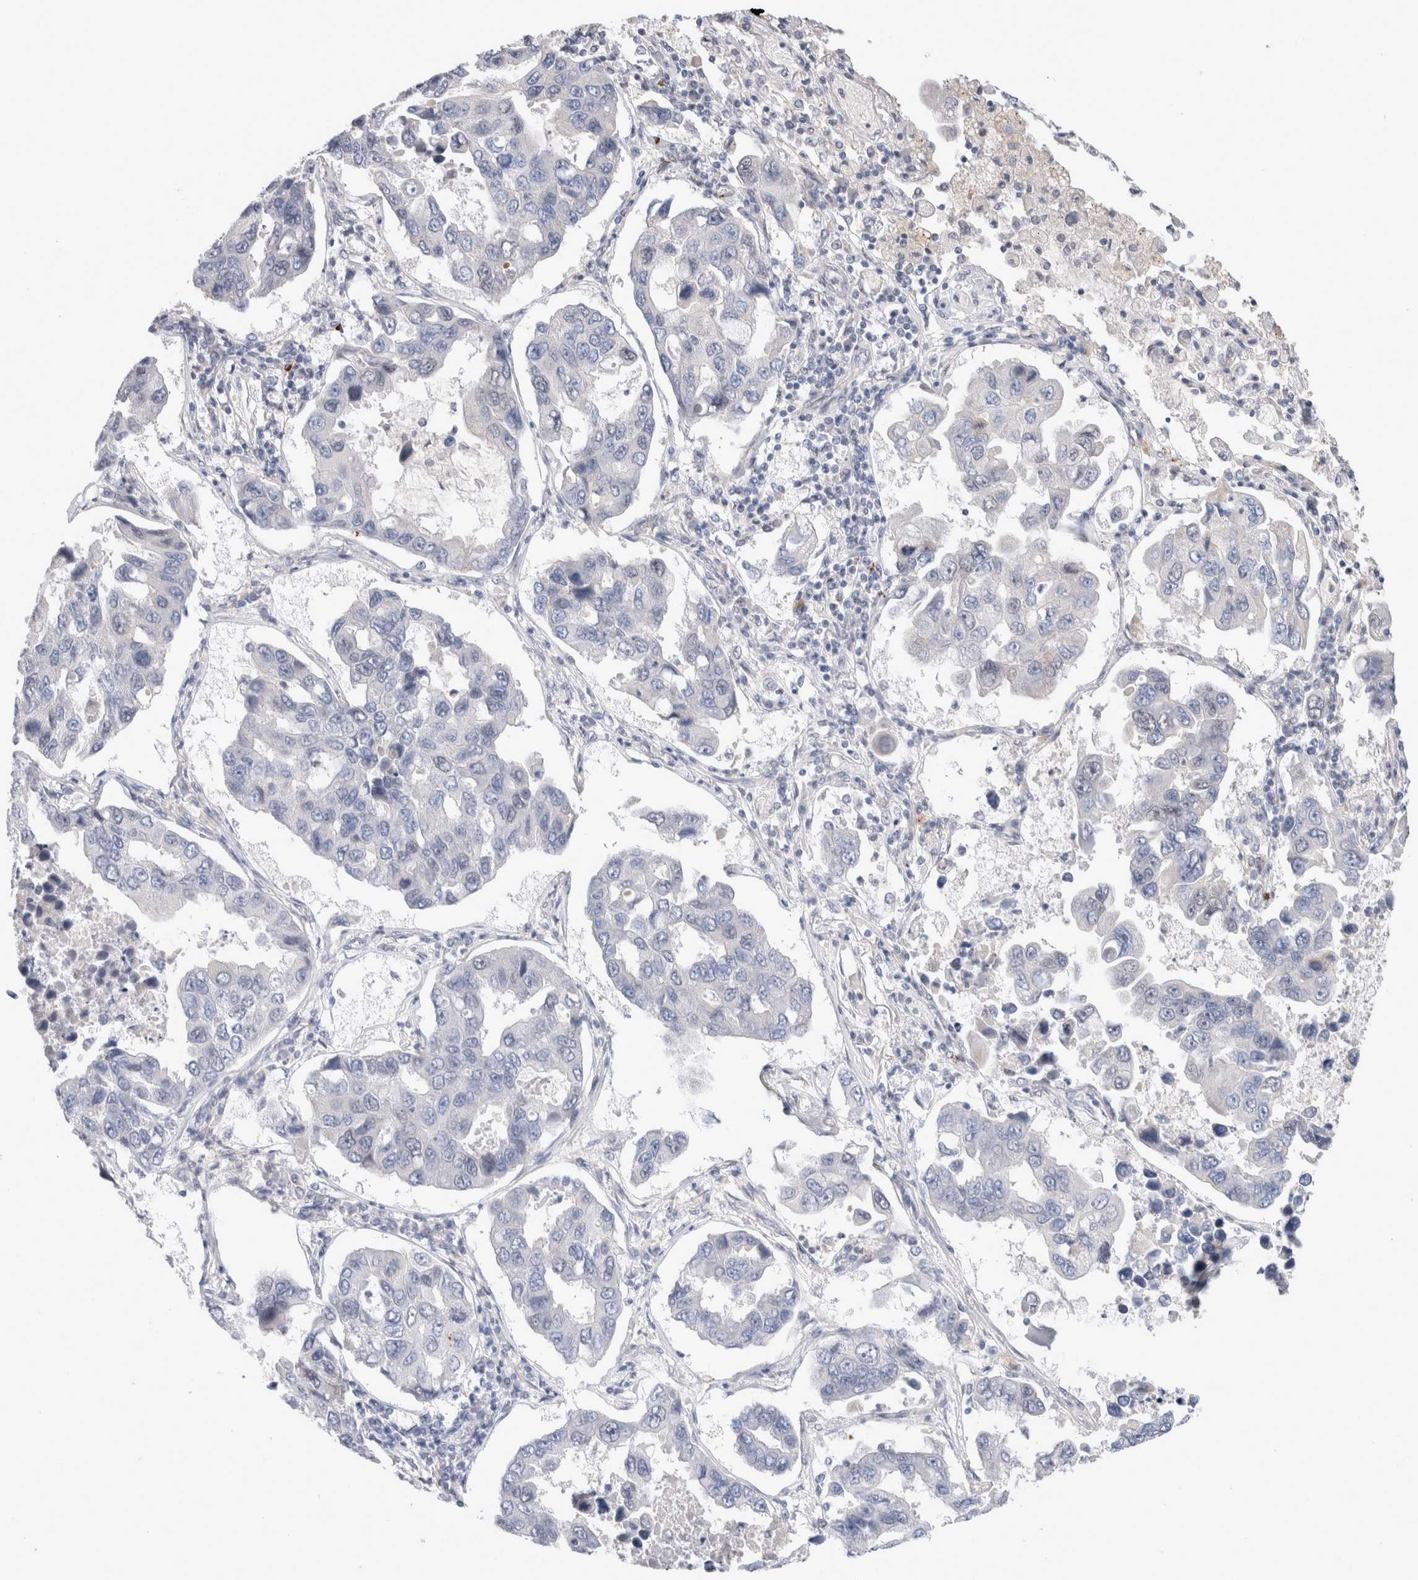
{"staining": {"intensity": "negative", "quantity": "none", "location": "none"}, "tissue": "lung cancer", "cell_type": "Tumor cells", "image_type": "cancer", "snomed": [{"axis": "morphology", "description": "Adenocarcinoma, NOS"}, {"axis": "topography", "description": "Lung"}], "caption": "High magnification brightfield microscopy of lung adenocarcinoma stained with DAB (brown) and counterstained with hematoxylin (blue): tumor cells show no significant positivity.", "gene": "KNL1", "patient": {"sex": "male", "age": 64}}